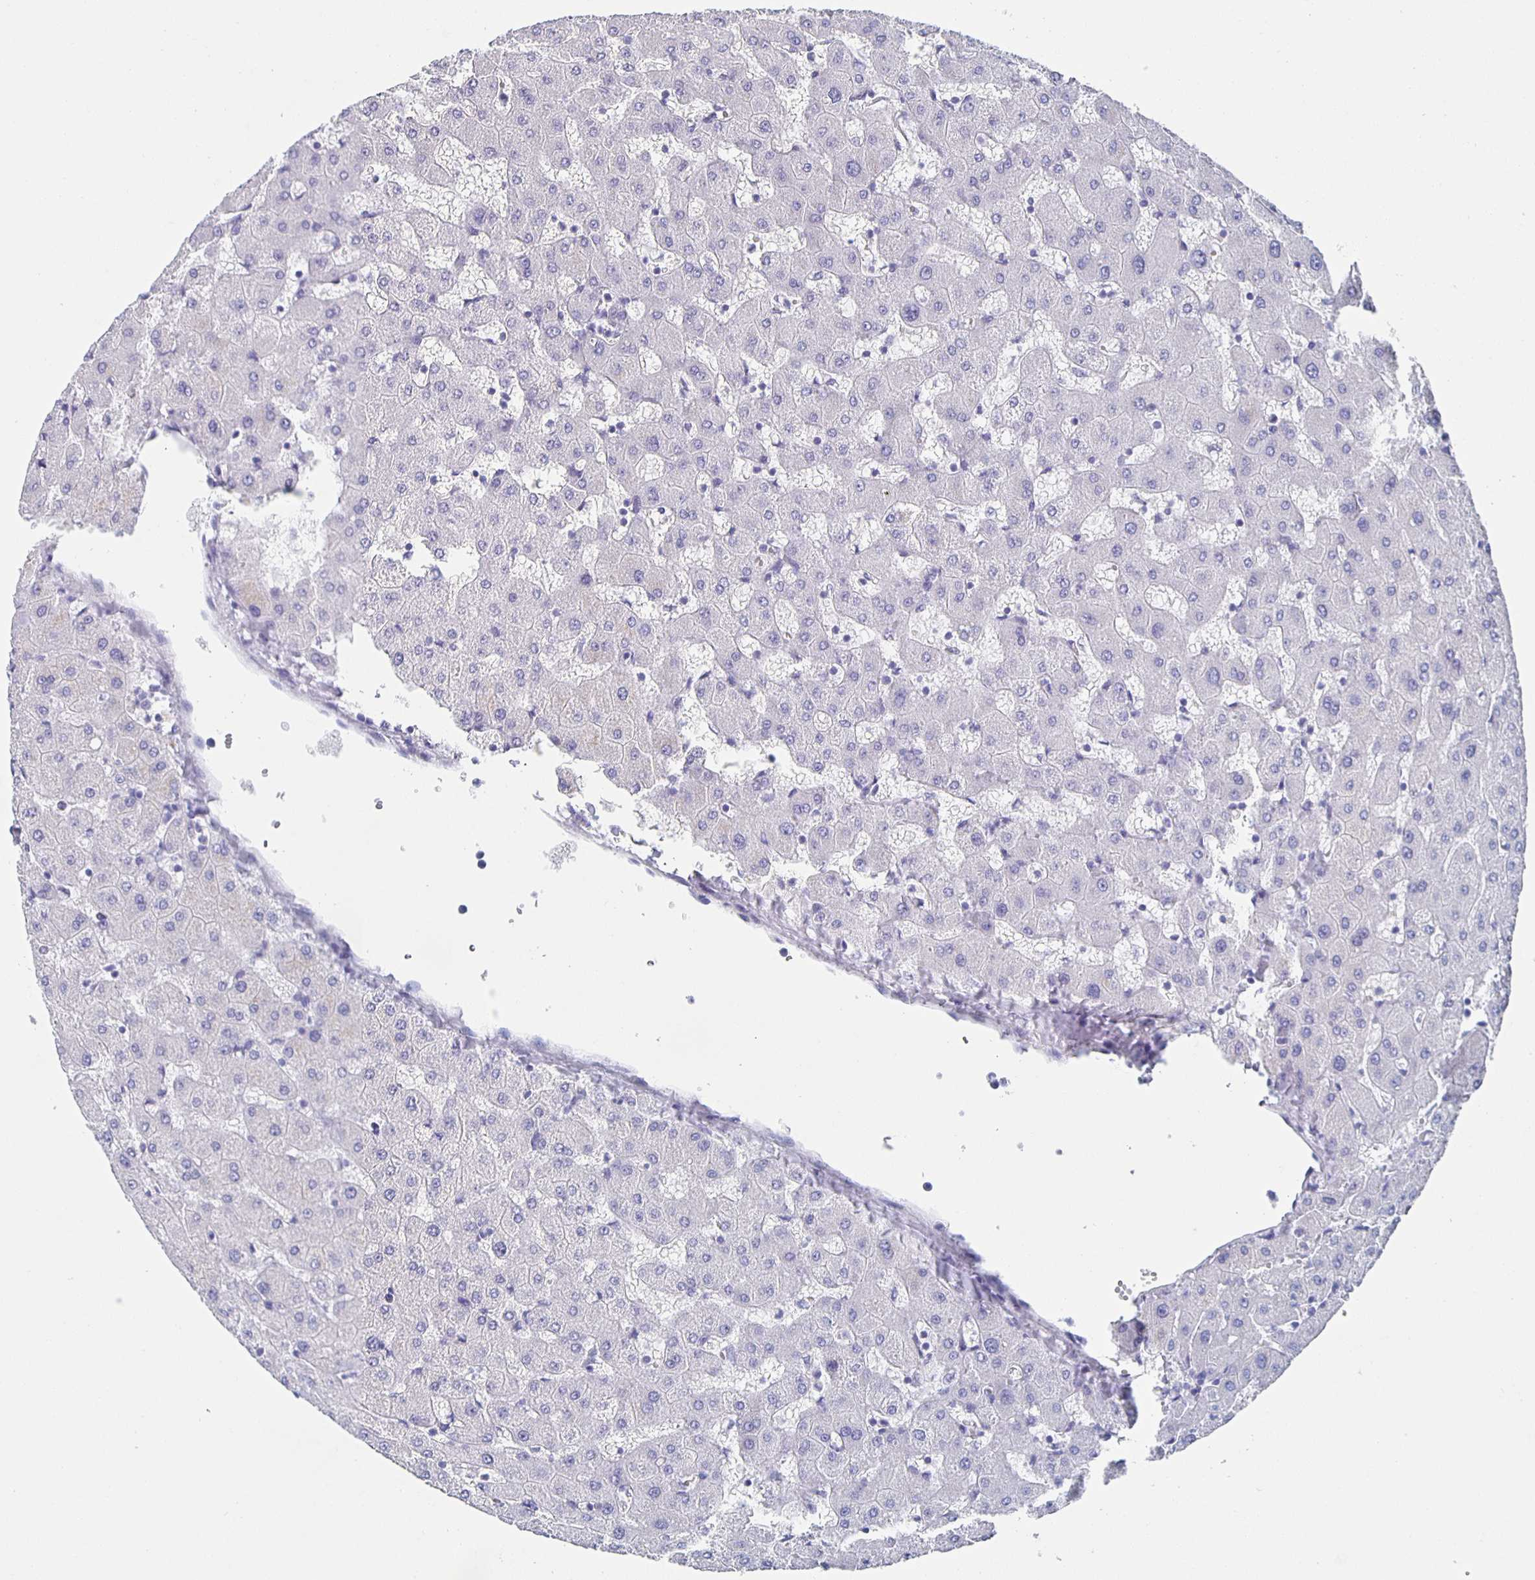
{"staining": {"intensity": "negative", "quantity": "none", "location": "none"}, "tissue": "liver", "cell_type": "Cholangiocytes", "image_type": "normal", "snomed": [{"axis": "morphology", "description": "Normal tissue, NOS"}, {"axis": "topography", "description": "Liver"}], "caption": "Cholangiocytes are negative for brown protein staining in normal liver. Brightfield microscopy of immunohistochemistry stained with DAB (brown) and hematoxylin (blue), captured at high magnification.", "gene": "SLC34A2", "patient": {"sex": "female", "age": 63}}